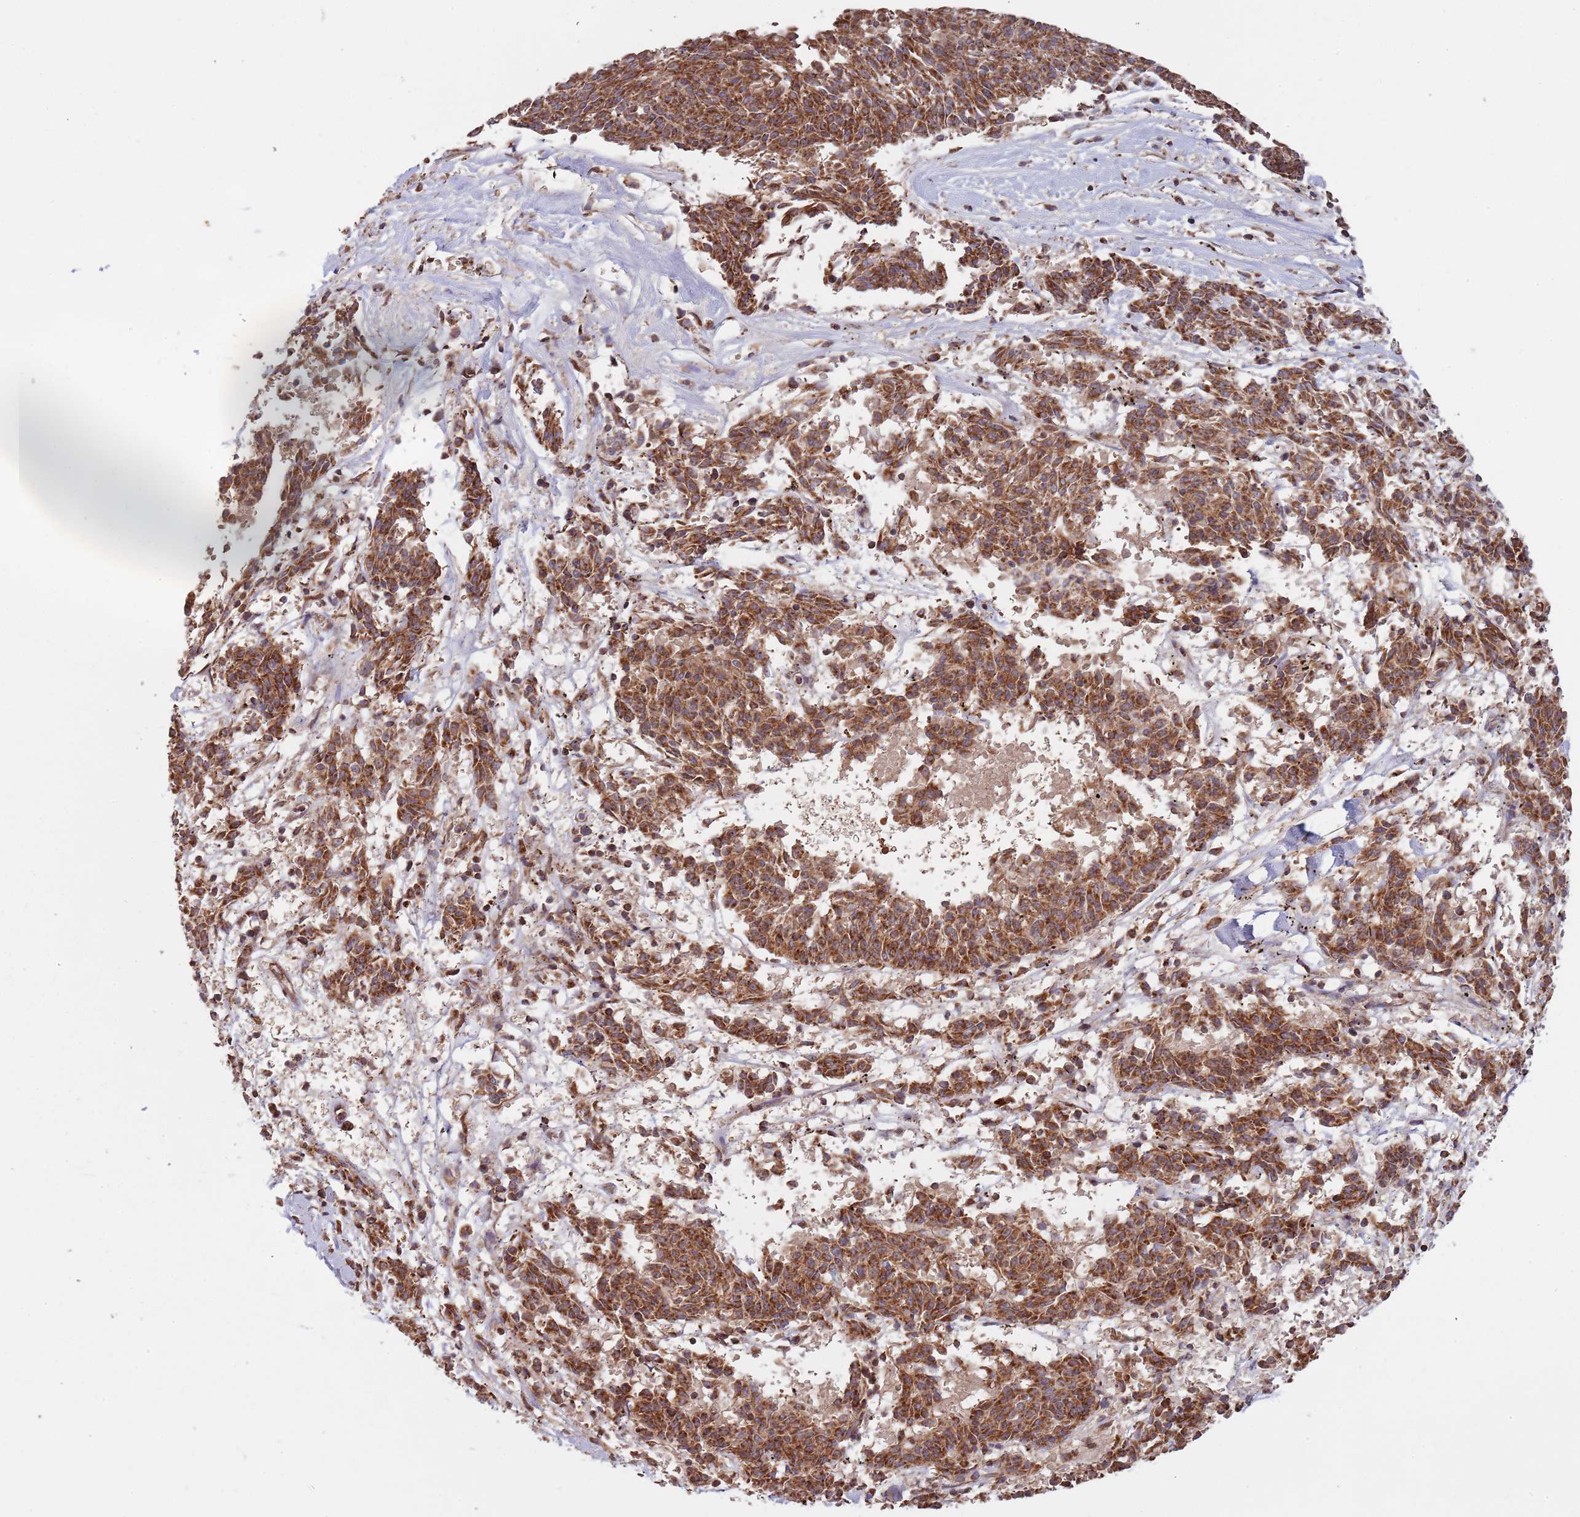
{"staining": {"intensity": "moderate", "quantity": ">75%", "location": "cytoplasmic/membranous"}, "tissue": "melanoma", "cell_type": "Tumor cells", "image_type": "cancer", "snomed": [{"axis": "morphology", "description": "Malignant melanoma, NOS"}, {"axis": "topography", "description": "Skin"}], "caption": "Immunohistochemistry histopathology image of malignant melanoma stained for a protein (brown), which demonstrates medium levels of moderate cytoplasmic/membranous staining in approximately >75% of tumor cells.", "gene": "DCHS1", "patient": {"sex": "female", "age": 72}}